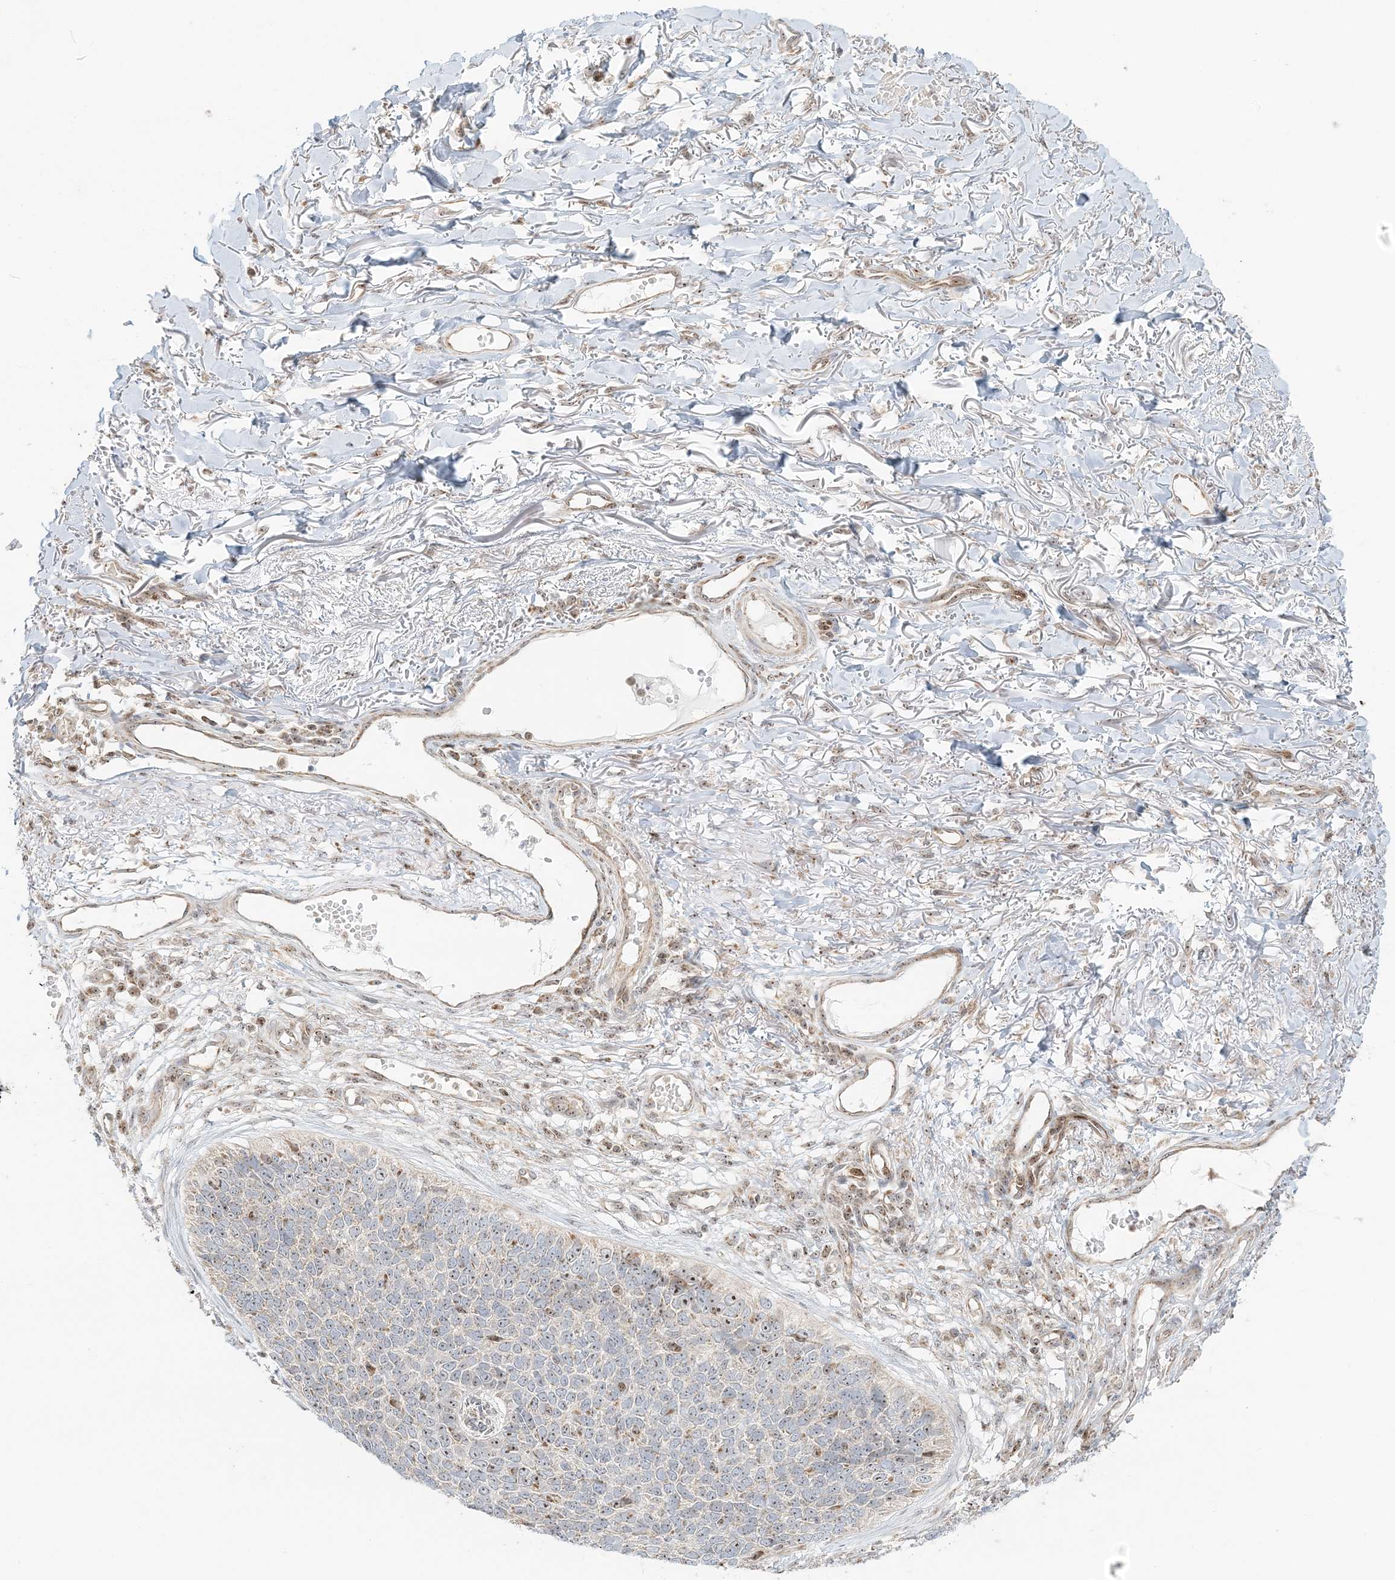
{"staining": {"intensity": "moderate", "quantity": "<25%", "location": "nuclear"}, "tissue": "skin cancer", "cell_type": "Tumor cells", "image_type": "cancer", "snomed": [{"axis": "morphology", "description": "Basal cell carcinoma"}, {"axis": "topography", "description": "Skin"}], "caption": "Tumor cells show low levels of moderate nuclear positivity in about <25% of cells in human skin basal cell carcinoma. (Brightfield microscopy of DAB IHC at high magnification).", "gene": "UBE2F", "patient": {"sex": "female", "age": 84}}